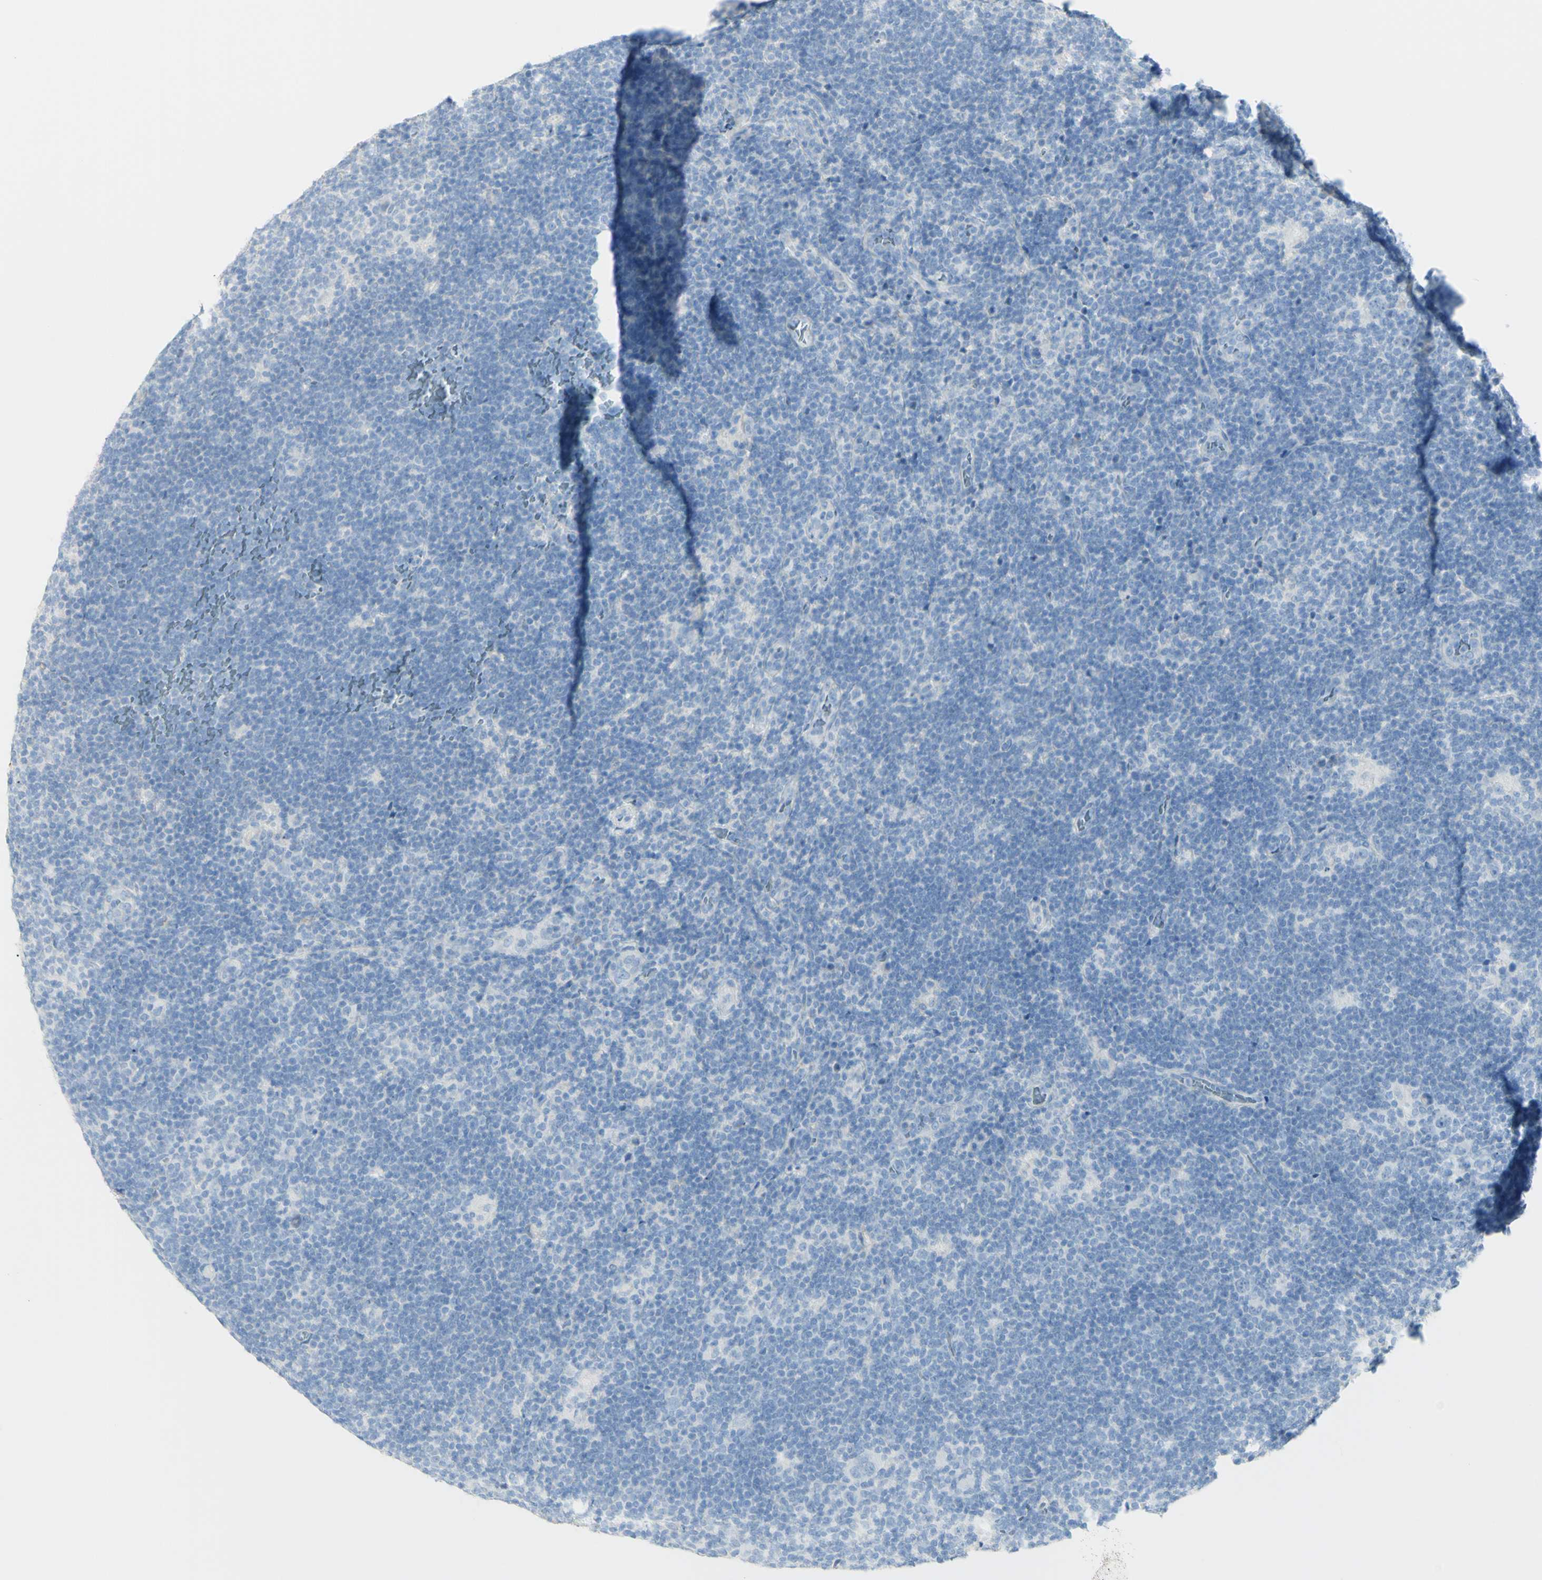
{"staining": {"intensity": "negative", "quantity": "none", "location": "none"}, "tissue": "lymphoma", "cell_type": "Tumor cells", "image_type": "cancer", "snomed": [{"axis": "morphology", "description": "Hodgkin's disease, NOS"}, {"axis": "topography", "description": "Lymph node"}], "caption": "Micrograph shows no protein staining in tumor cells of lymphoma tissue.", "gene": "LETM1", "patient": {"sex": "female", "age": 57}}